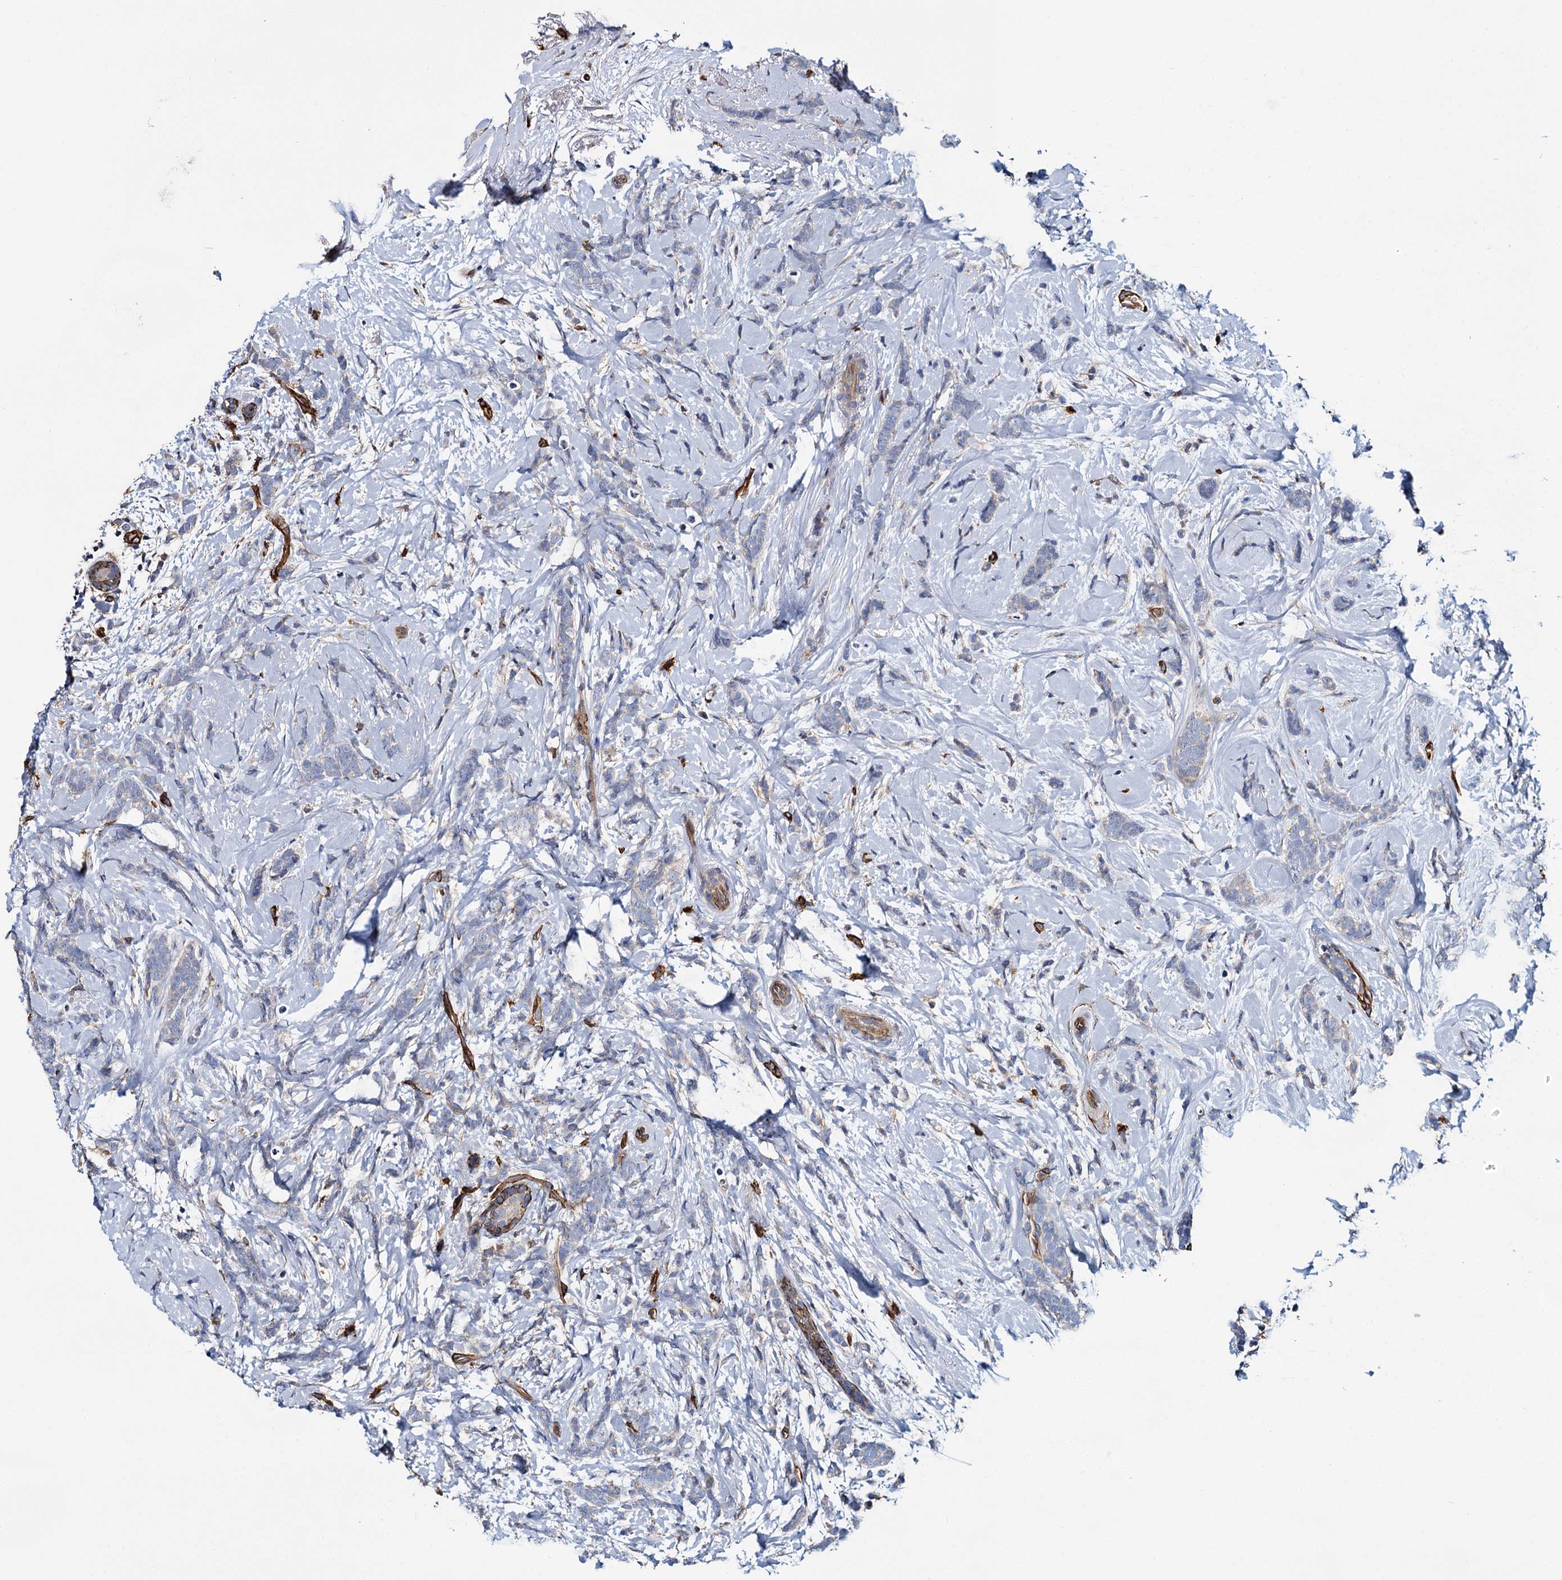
{"staining": {"intensity": "negative", "quantity": "none", "location": "none"}, "tissue": "breast cancer", "cell_type": "Tumor cells", "image_type": "cancer", "snomed": [{"axis": "morphology", "description": "Lobular carcinoma"}, {"axis": "topography", "description": "Breast"}], "caption": "Immunohistochemical staining of human breast cancer displays no significant expression in tumor cells.", "gene": "CACNA1C", "patient": {"sex": "female", "age": 58}}